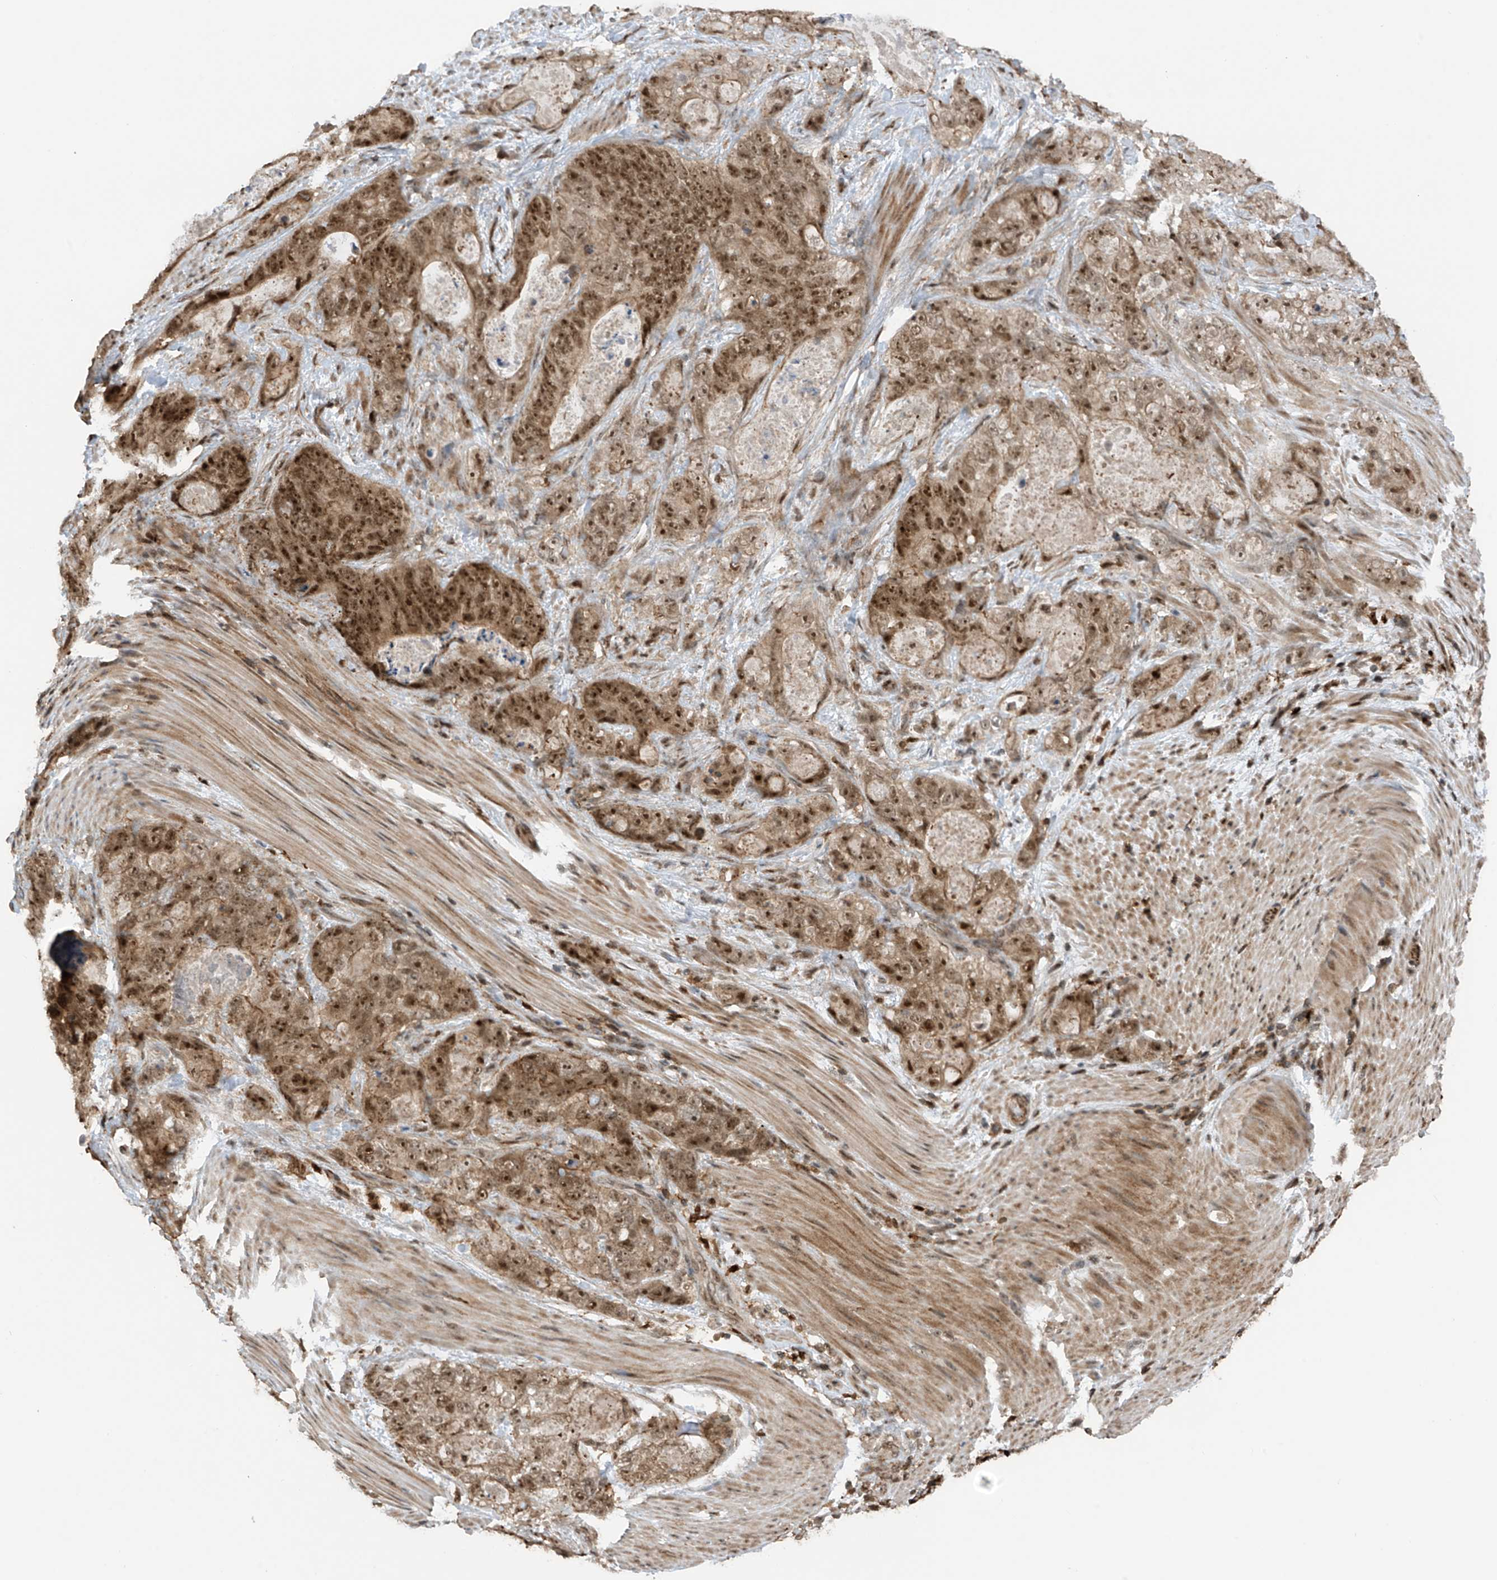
{"staining": {"intensity": "moderate", "quantity": ">75%", "location": "cytoplasmic/membranous,nuclear"}, "tissue": "stomach cancer", "cell_type": "Tumor cells", "image_type": "cancer", "snomed": [{"axis": "morphology", "description": "Normal tissue, NOS"}, {"axis": "morphology", "description": "Adenocarcinoma, NOS"}, {"axis": "topography", "description": "Stomach"}], "caption": "An image showing moderate cytoplasmic/membranous and nuclear expression in approximately >75% of tumor cells in stomach cancer (adenocarcinoma), as visualized by brown immunohistochemical staining.", "gene": "REPIN1", "patient": {"sex": "female", "age": 89}}